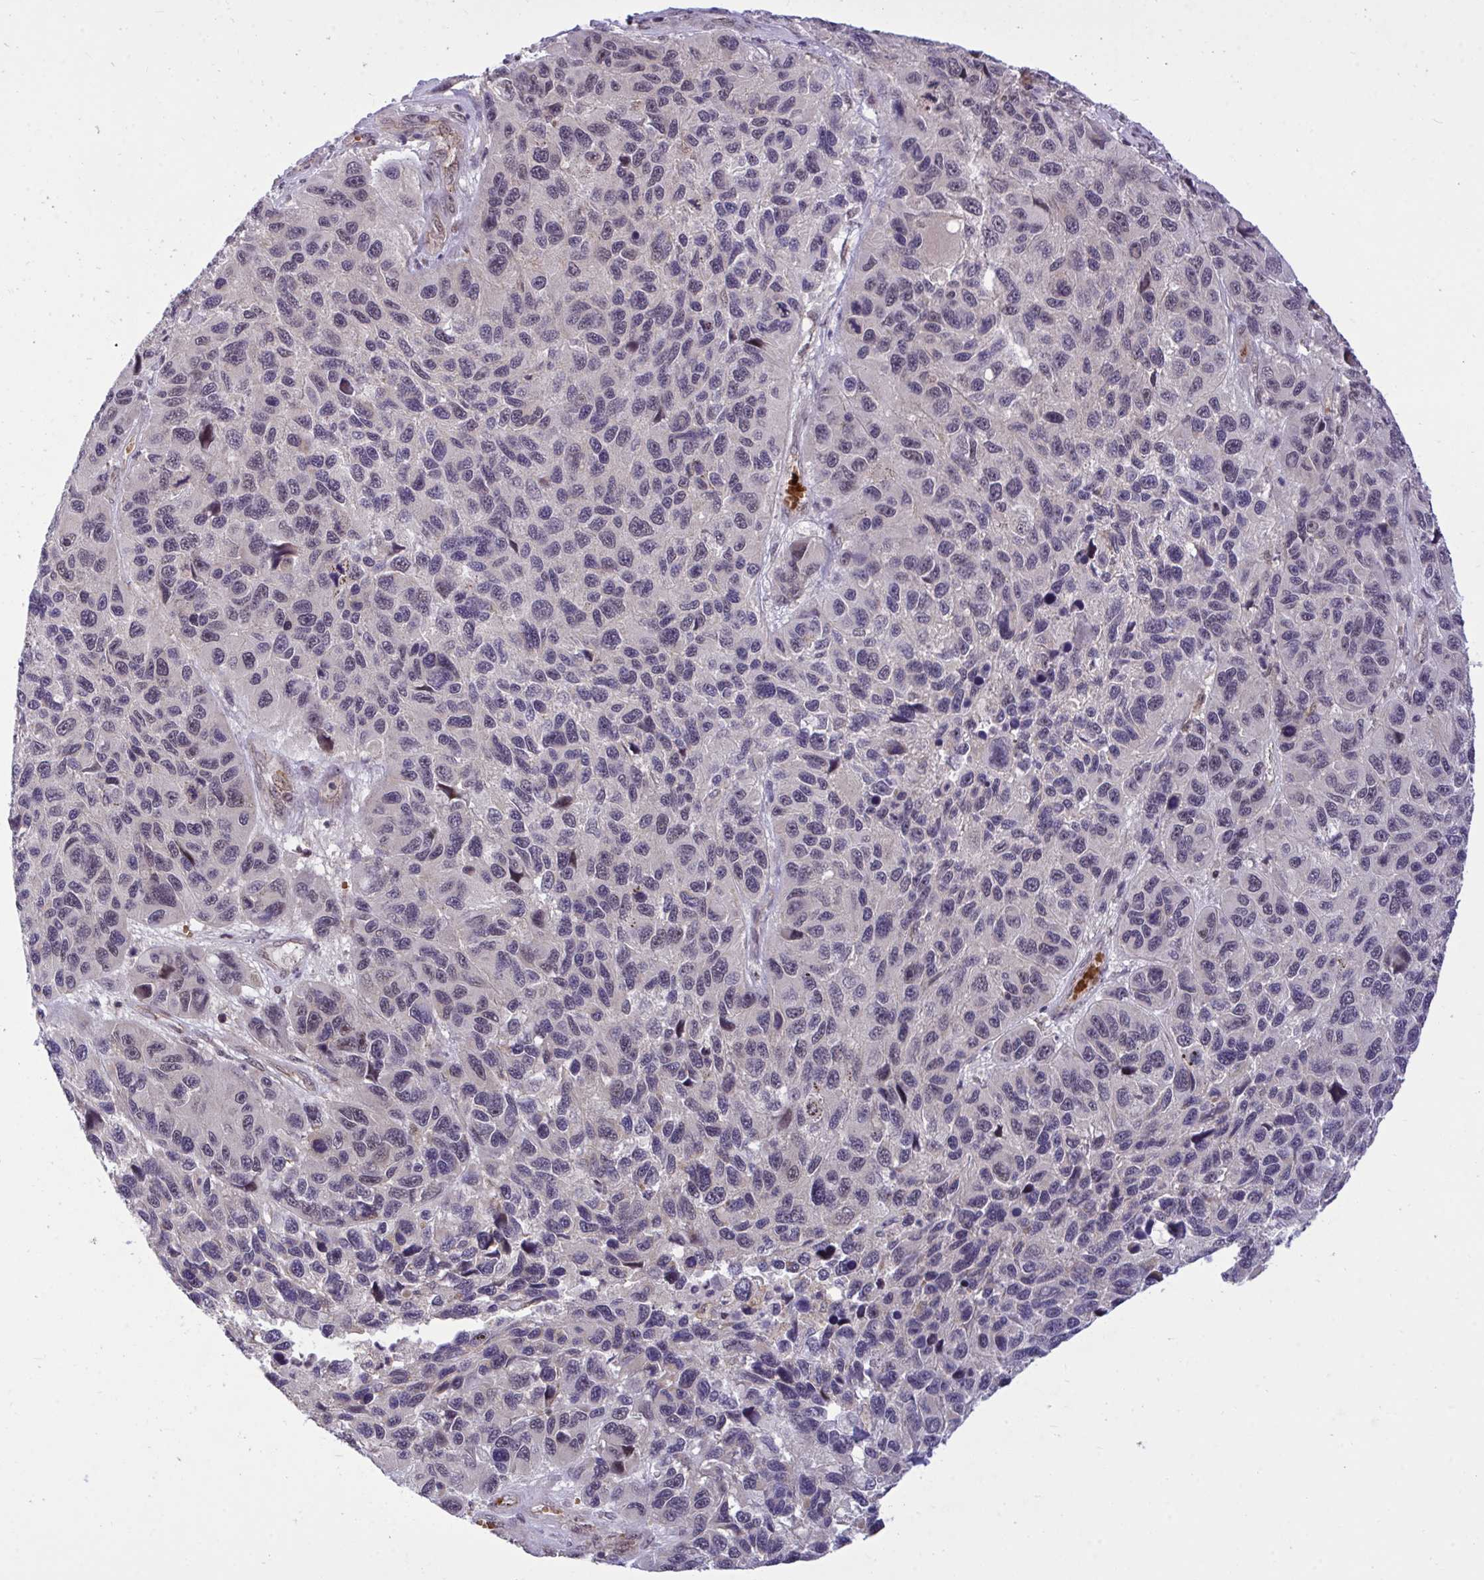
{"staining": {"intensity": "negative", "quantity": "none", "location": "none"}, "tissue": "melanoma", "cell_type": "Tumor cells", "image_type": "cancer", "snomed": [{"axis": "morphology", "description": "Malignant melanoma, NOS"}, {"axis": "topography", "description": "Skin"}], "caption": "An immunohistochemistry (IHC) histopathology image of malignant melanoma is shown. There is no staining in tumor cells of malignant melanoma.", "gene": "PPP1CA", "patient": {"sex": "male", "age": 53}}